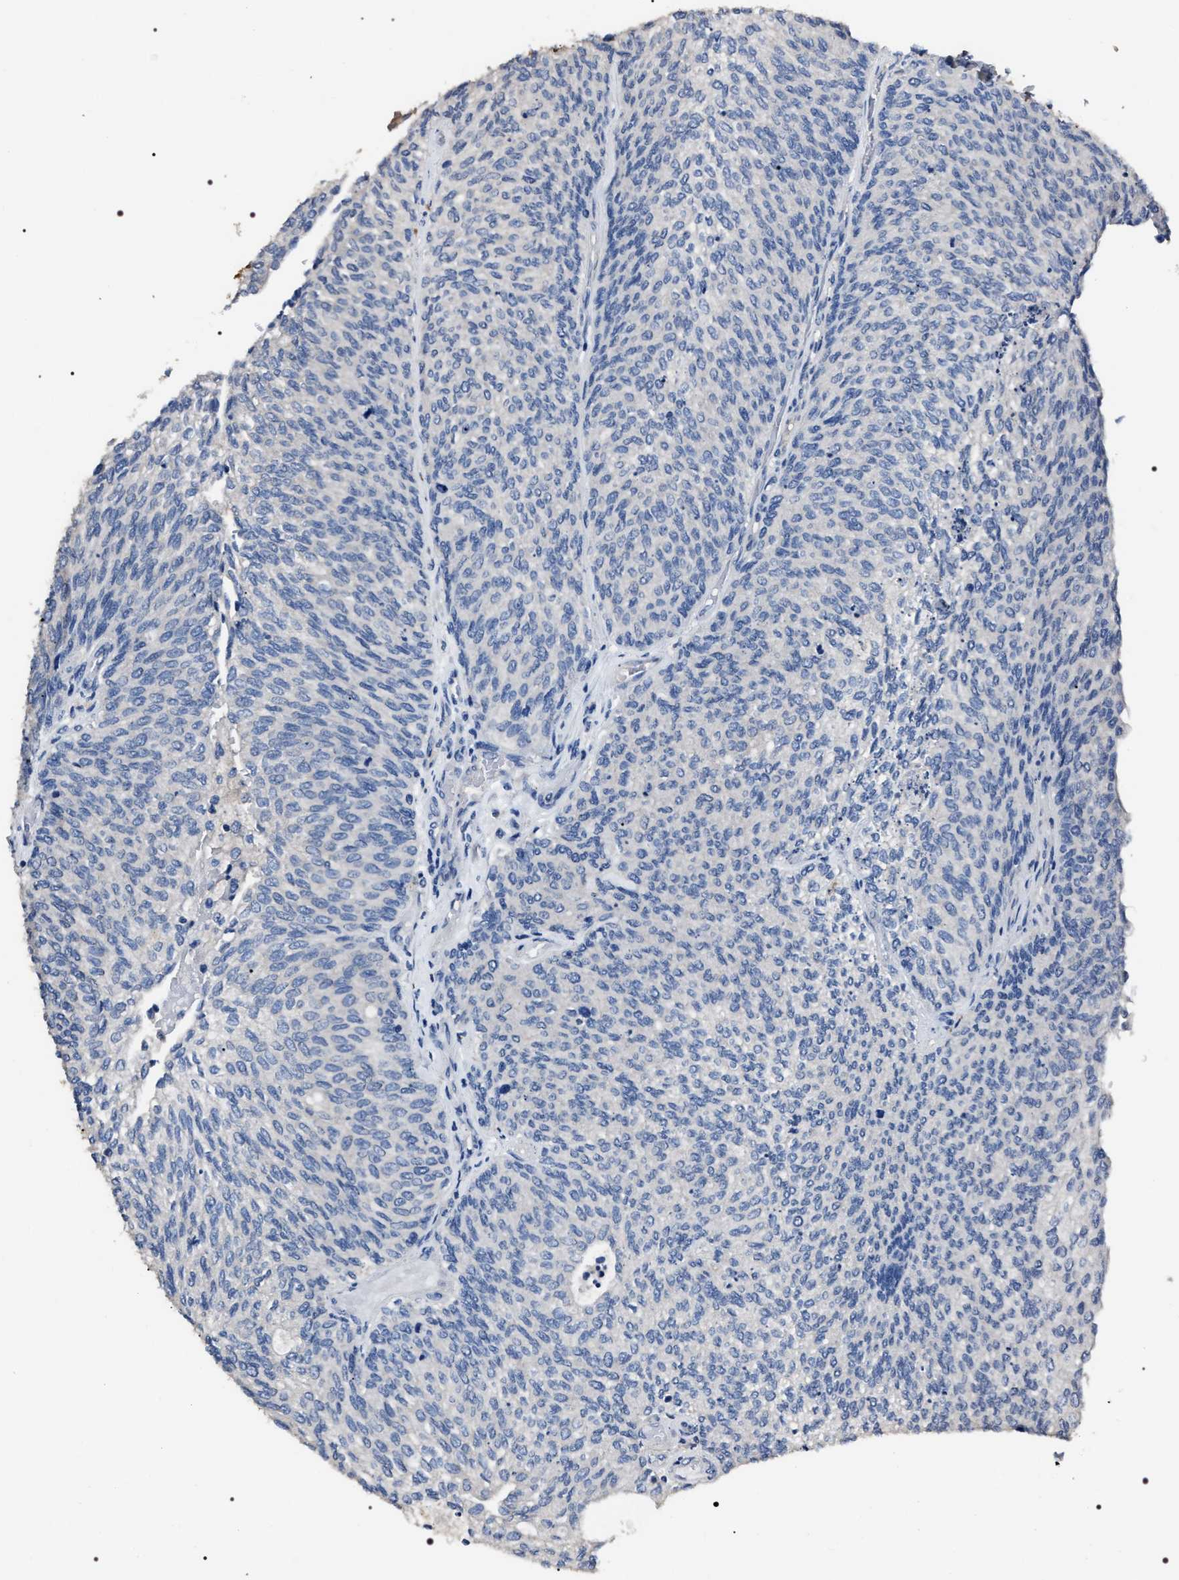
{"staining": {"intensity": "negative", "quantity": "none", "location": "none"}, "tissue": "urothelial cancer", "cell_type": "Tumor cells", "image_type": "cancer", "snomed": [{"axis": "morphology", "description": "Urothelial carcinoma, Low grade"}, {"axis": "topography", "description": "Urinary bladder"}], "caption": "This is an immunohistochemistry (IHC) image of human urothelial cancer. There is no expression in tumor cells.", "gene": "TRIM54", "patient": {"sex": "female", "age": 79}}